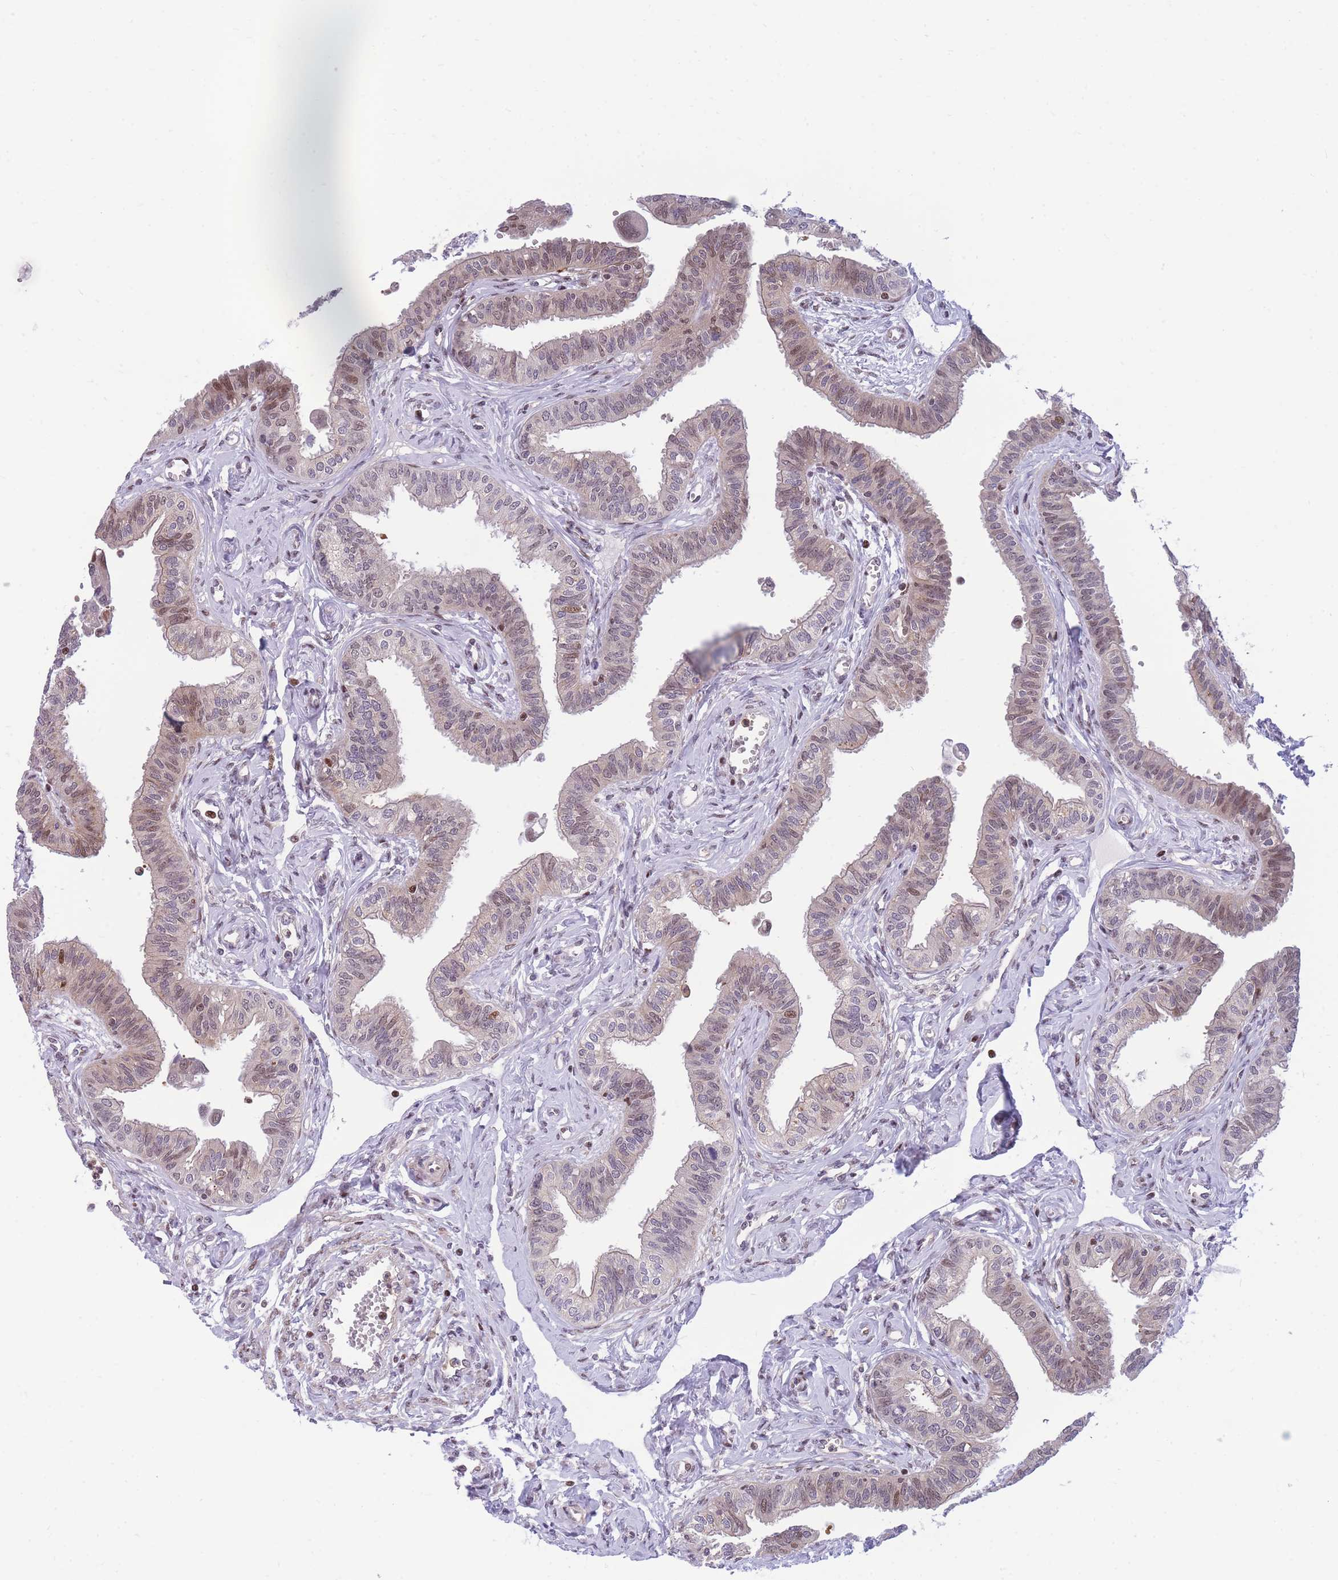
{"staining": {"intensity": "moderate", "quantity": "<25%", "location": "nuclear"}, "tissue": "fallopian tube", "cell_type": "Glandular cells", "image_type": "normal", "snomed": [{"axis": "morphology", "description": "Normal tissue, NOS"}, {"axis": "morphology", "description": "Carcinoma, NOS"}, {"axis": "topography", "description": "Fallopian tube"}, {"axis": "topography", "description": "Ovary"}], "caption": "Protein staining displays moderate nuclear positivity in approximately <25% of glandular cells in benign fallopian tube.", "gene": "CRACD", "patient": {"sex": "female", "age": 59}}